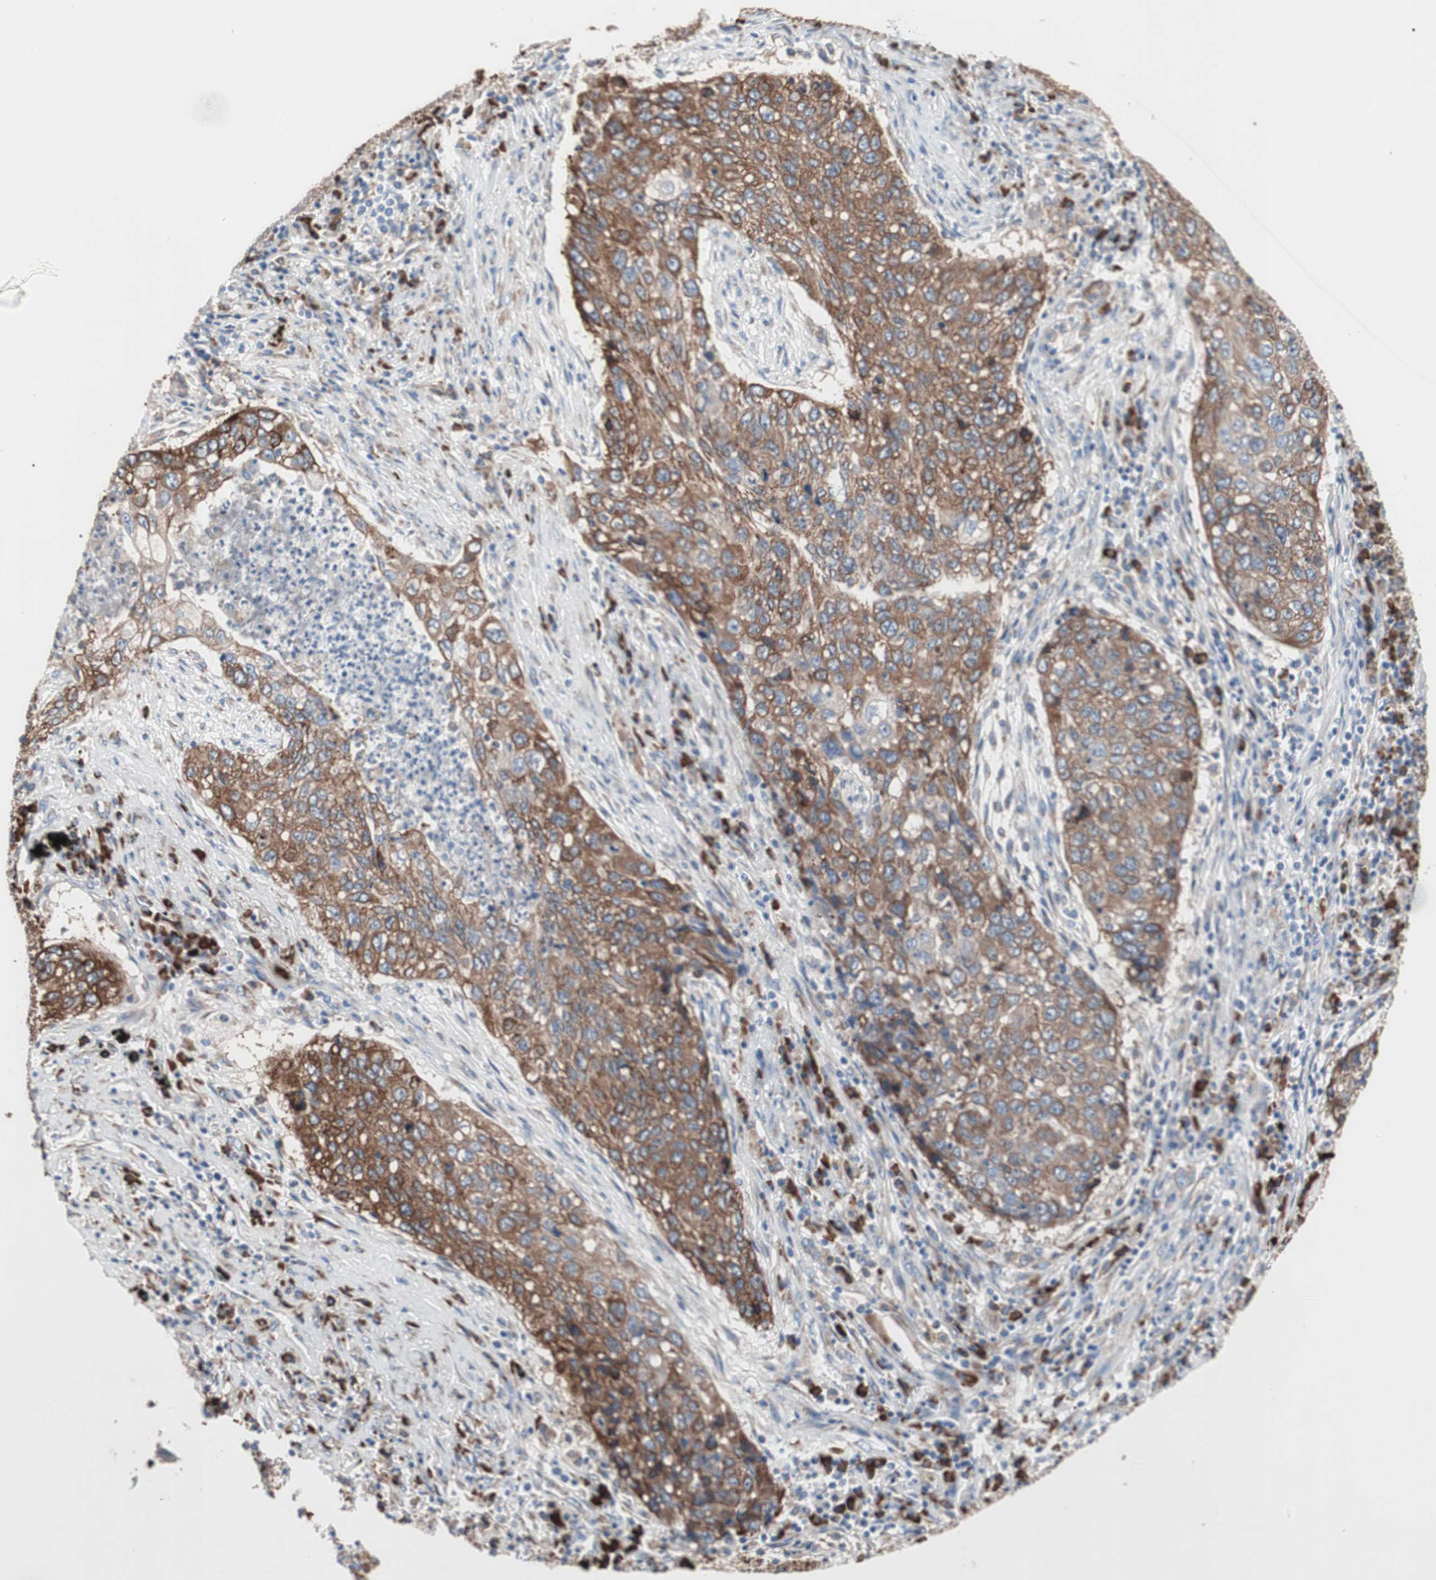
{"staining": {"intensity": "strong", "quantity": ">75%", "location": "cytoplasmic/membranous"}, "tissue": "lung cancer", "cell_type": "Tumor cells", "image_type": "cancer", "snomed": [{"axis": "morphology", "description": "Squamous cell carcinoma, NOS"}, {"axis": "topography", "description": "Lung"}], "caption": "A high-resolution micrograph shows IHC staining of lung squamous cell carcinoma, which exhibits strong cytoplasmic/membranous expression in about >75% of tumor cells.", "gene": "SLC27A4", "patient": {"sex": "female", "age": 63}}